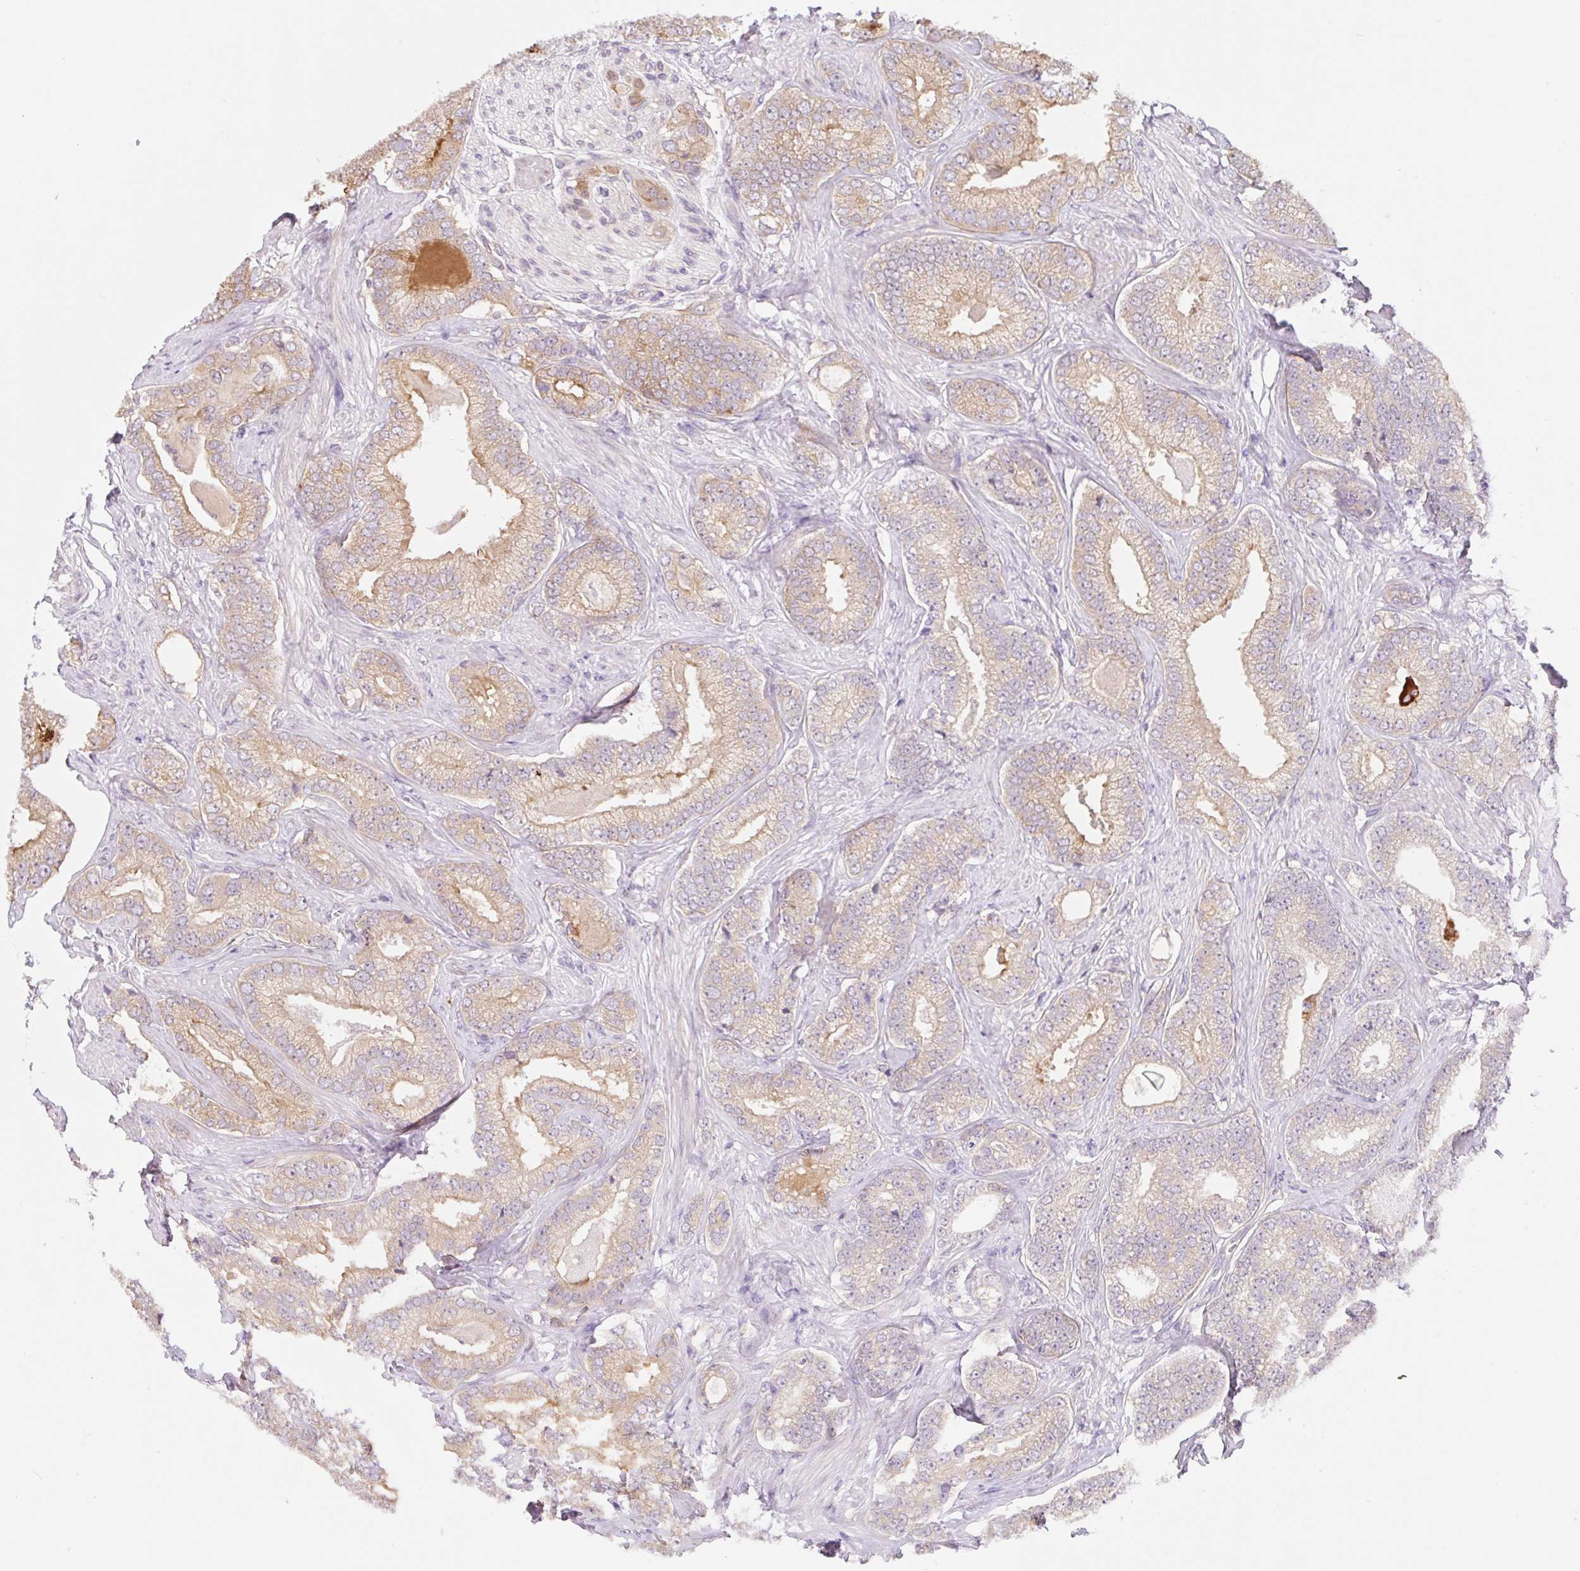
{"staining": {"intensity": "weak", "quantity": ">75%", "location": "cytoplasmic/membranous"}, "tissue": "prostate cancer", "cell_type": "Tumor cells", "image_type": "cancer", "snomed": [{"axis": "morphology", "description": "Adenocarcinoma, Low grade"}, {"axis": "topography", "description": "Prostate"}], "caption": "This photomicrograph reveals IHC staining of human prostate cancer (low-grade adenocarcinoma), with low weak cytoplasmic/membranous staining in approximately >75% of tumor cells.", "gene": "TBPL2", "patient": {"sex": "male", "age": 63}}